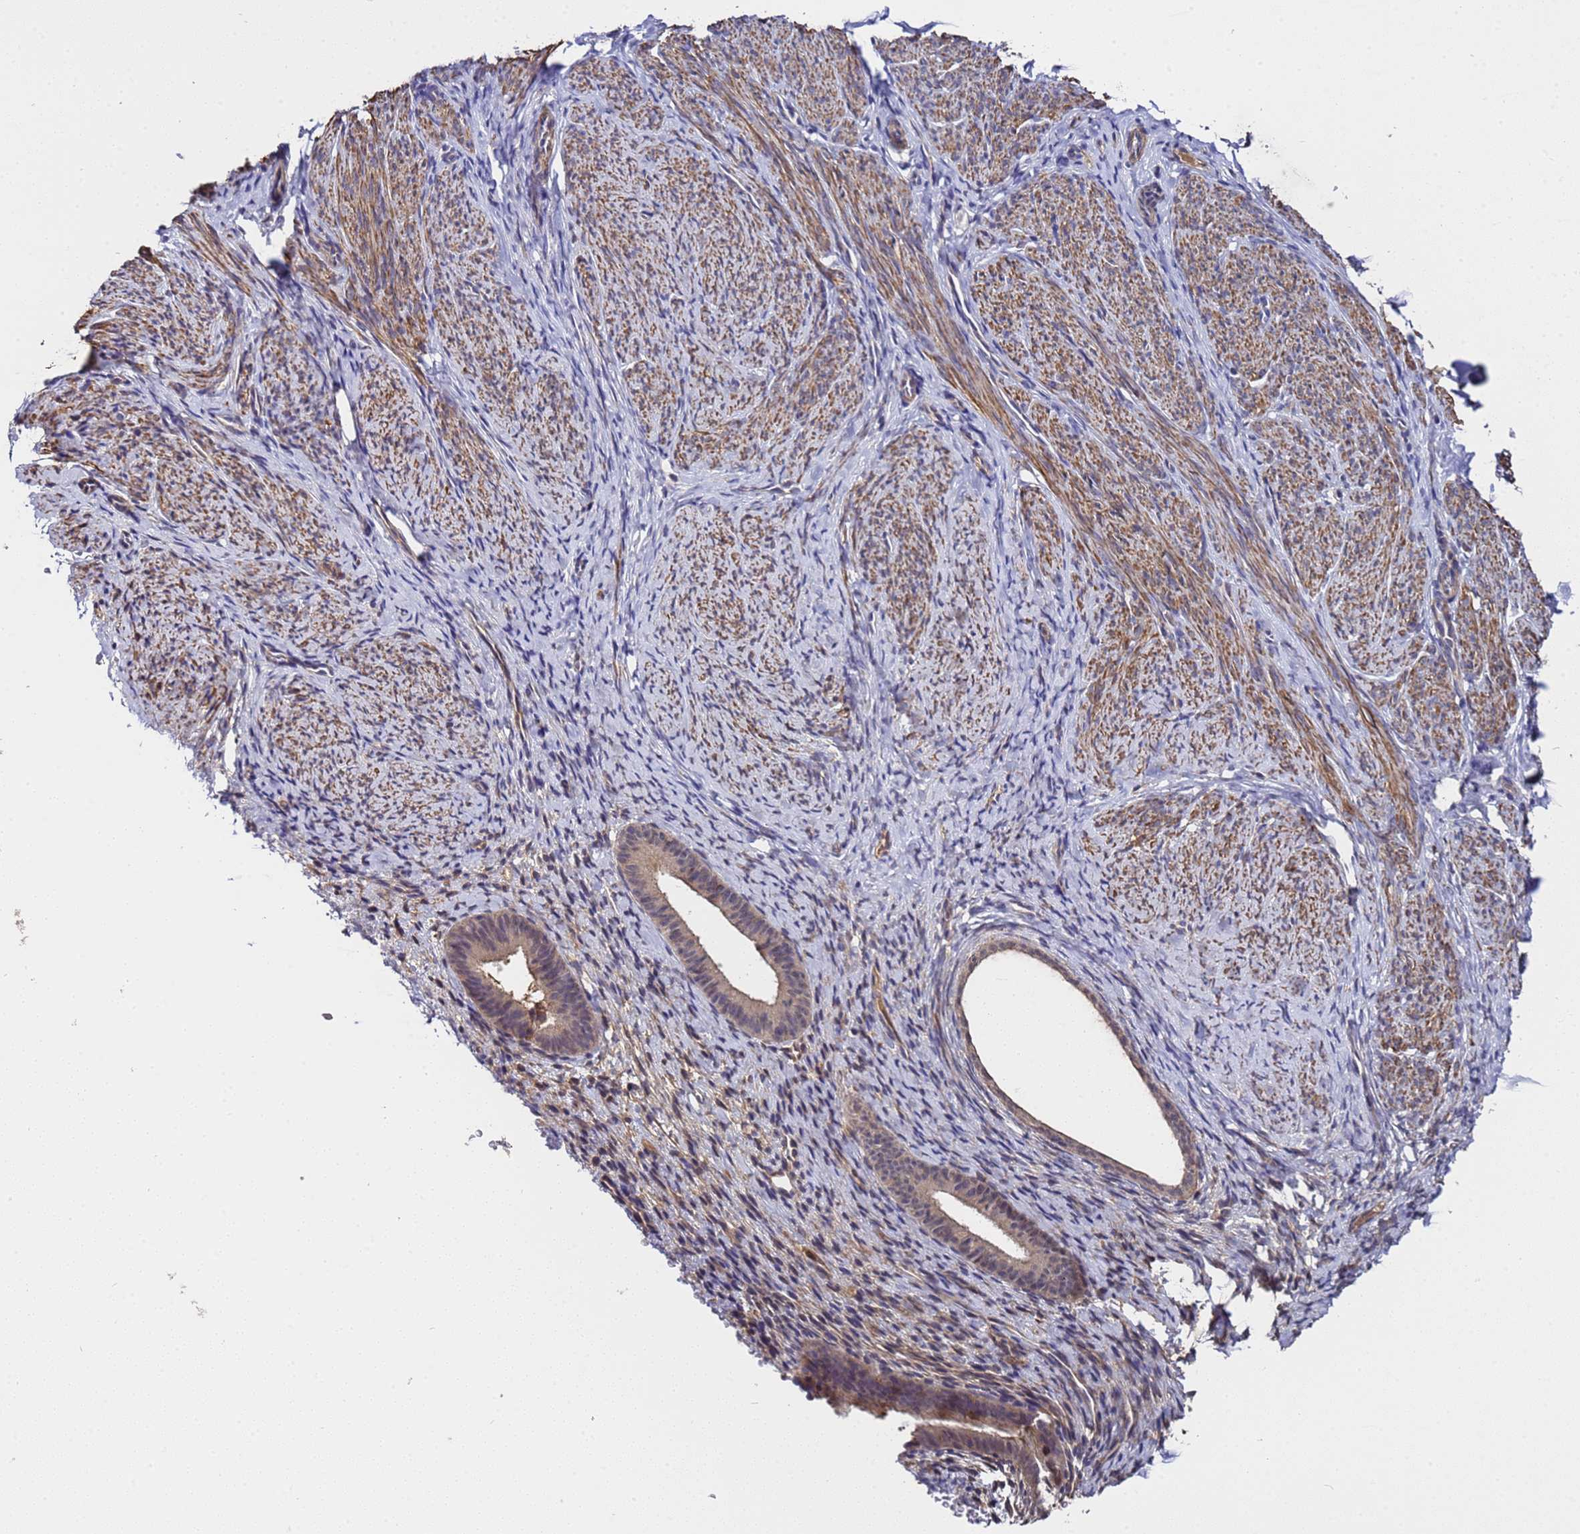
{"staining": {"intensity": "negative", "quantity": "none", "location": "none"}, "tissue": "endometrium", "cell_type": "Cells in endometrial stroma", "image_type": "normal", "snomed": [{"axis": "morphology", "description": "Normal tissue, NOS"}, {"axis": "topography", "description": "Endometrium"}], "caption": "Histopathology image shows no protein staining in cells in endometrial stroma of unremarkable endometrium. (DAB (3,3'-diaminobenzidine) immunohistochemistry (IHC) visualized using brightfield microscopy, high magnification).", "gene": "GSTCD", "patient": {"sex": "female", "age": 65}}